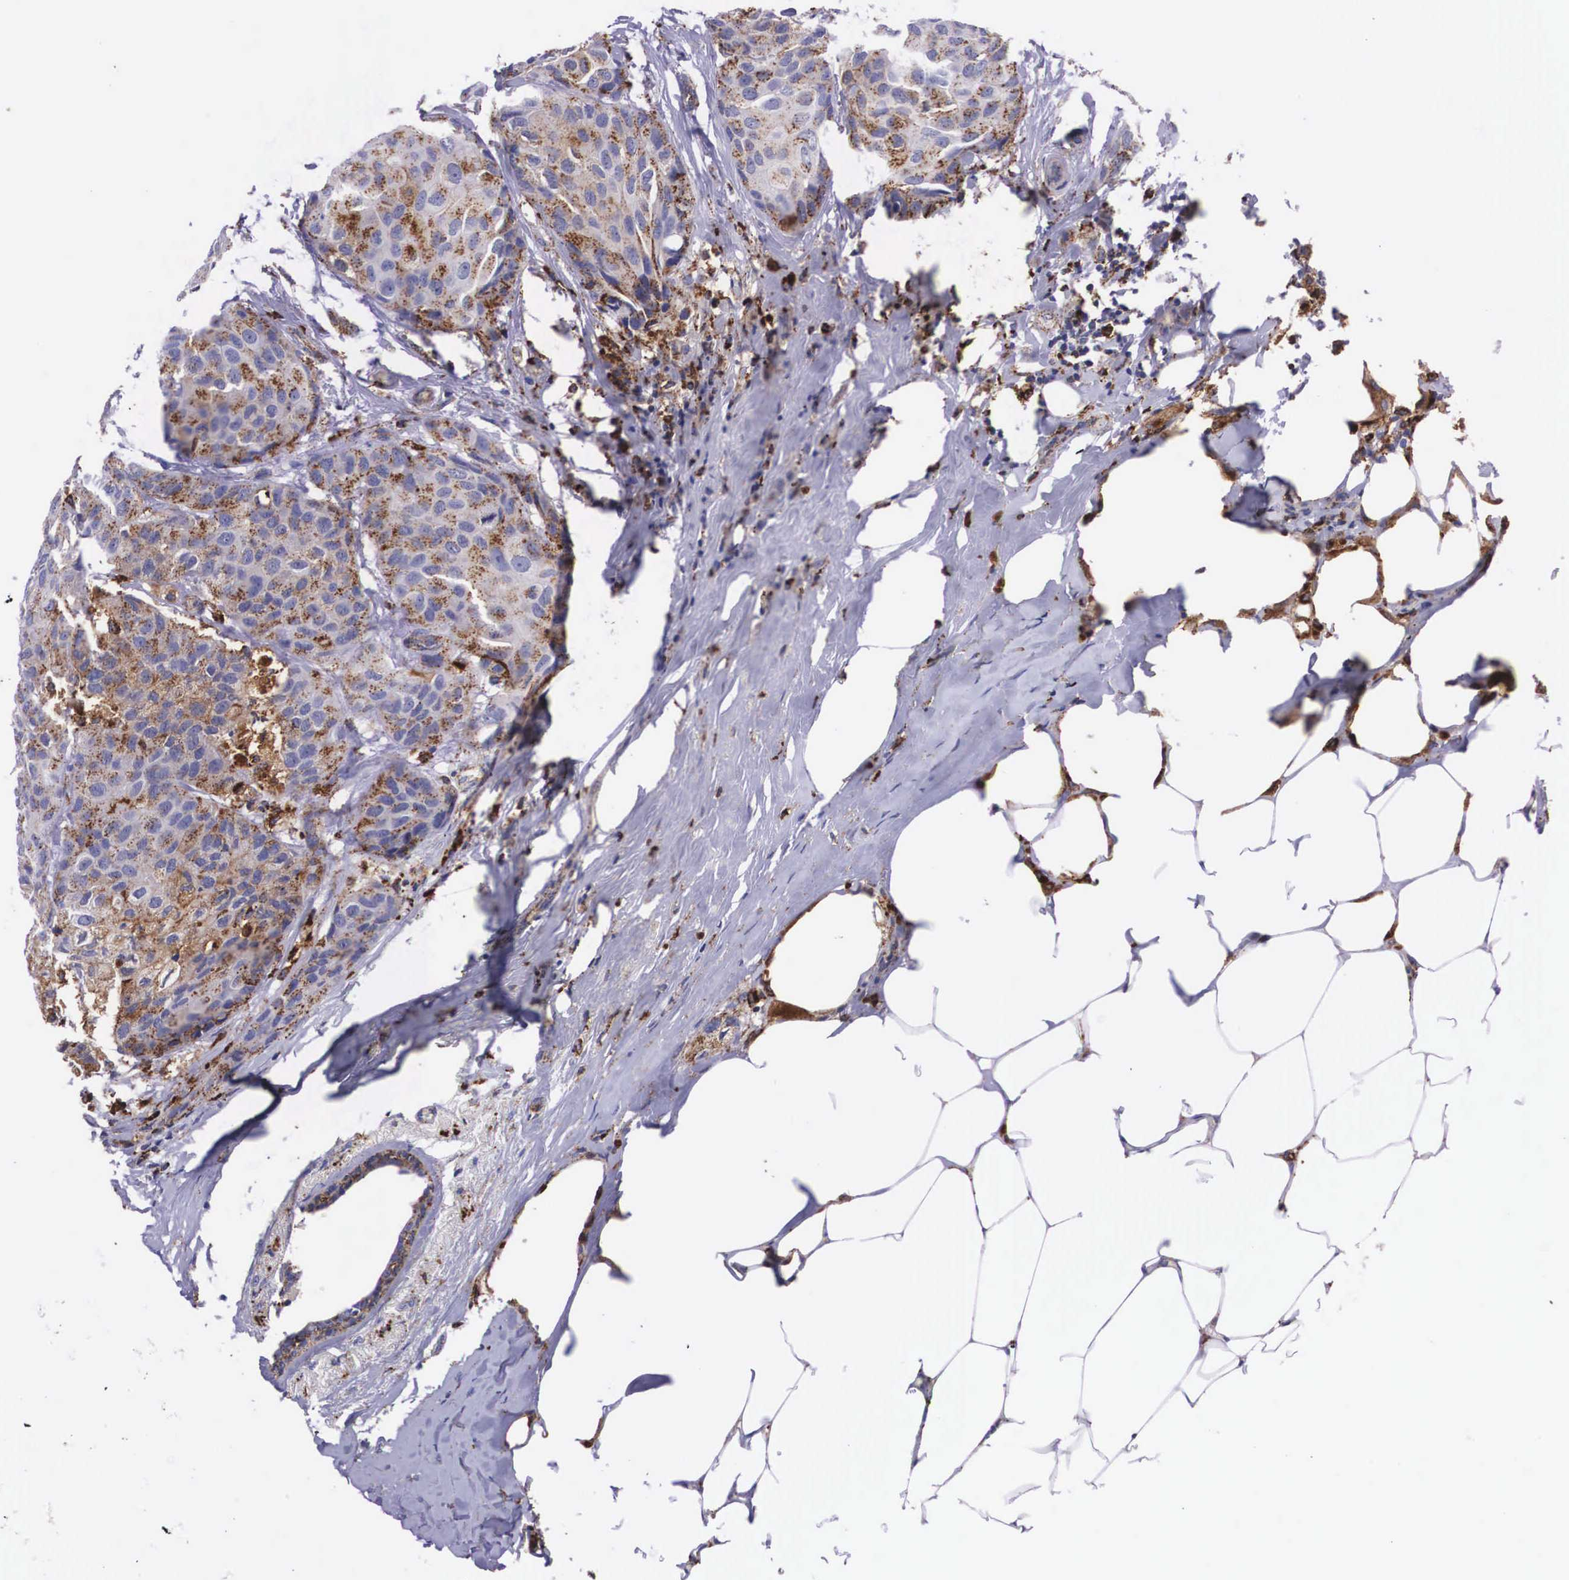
{"staining": {"intensity": "moderate", "quantity": ">75%", "location": "cytoplasmic/membranous"}, "tissue": "breast cancer", "cell_type": "Tumor cells", "image_type": "cancer", "snomed": [{"axis": "morphology", "description": "Duct carcinoma"}, {"axis": "topography", "description": "Breast"}], "caption": "Intraductal carcinoma (breast) stained with IHC reveals moderate cytoplasmic/membranous positivity in approximately >75% of tumor cells.", "gene": "NAGA", "patient": {"sex": "female", "age": 68}}